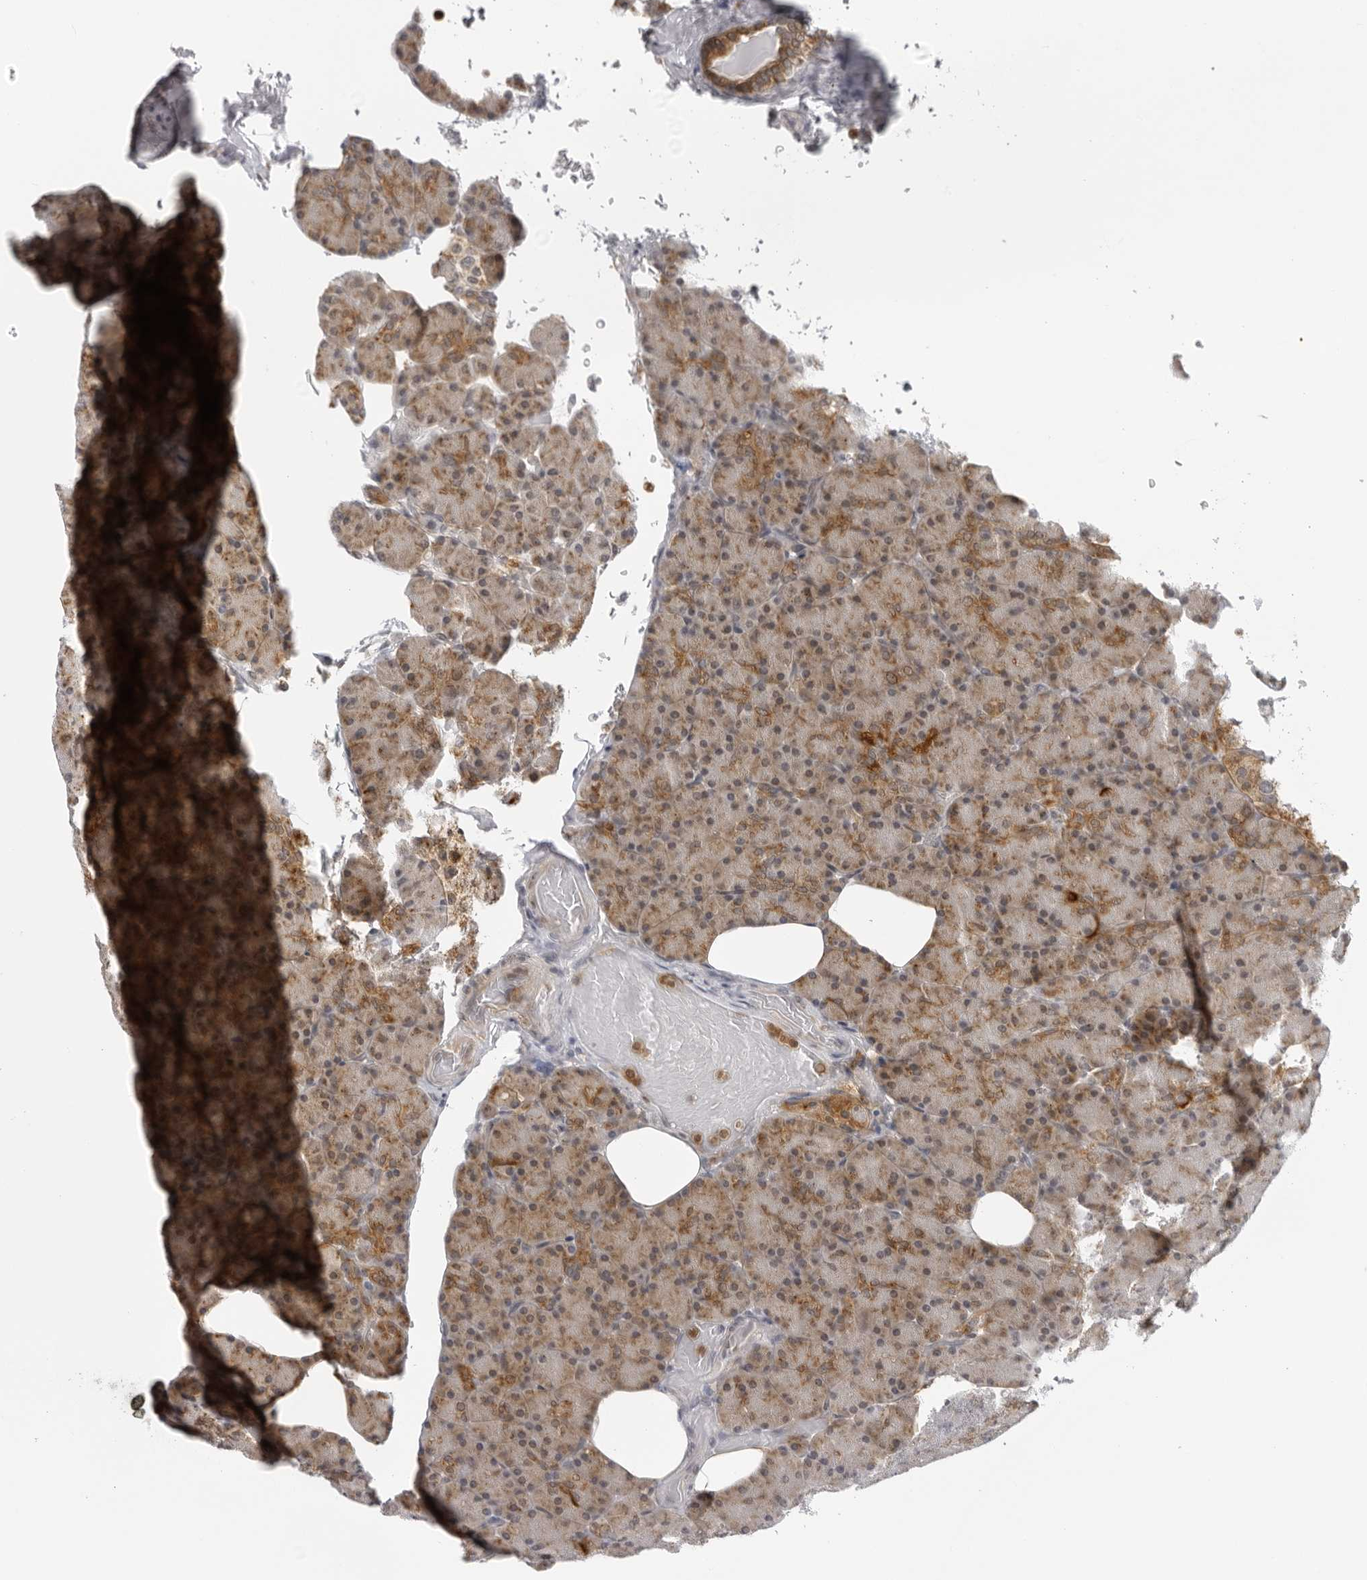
{"staining": {"intensity": "moderate", "quantity": "25%-75%", "location": "cytoplasmic/membranous"}, "tissue": "pancreas", "cell_type": "Exocrine glandular cells", "image_type": "normal", "snomed": [{"axis": "morphology", "description": "Normal tissue, NOS"}, {"axis": "topography", "description": "Pancreas"}], "caption": "Immunohistochemistry of benign pancreas shows medium levels of moderate cytoplasmic/membranous positivity in approximately 25%-75% of exocrine glandular cells. (brown staining indicates protein expression, while blue staining denotes nuclei).", "gene": "MRPS15", "patient": {"sex": "female", "age": 43}}